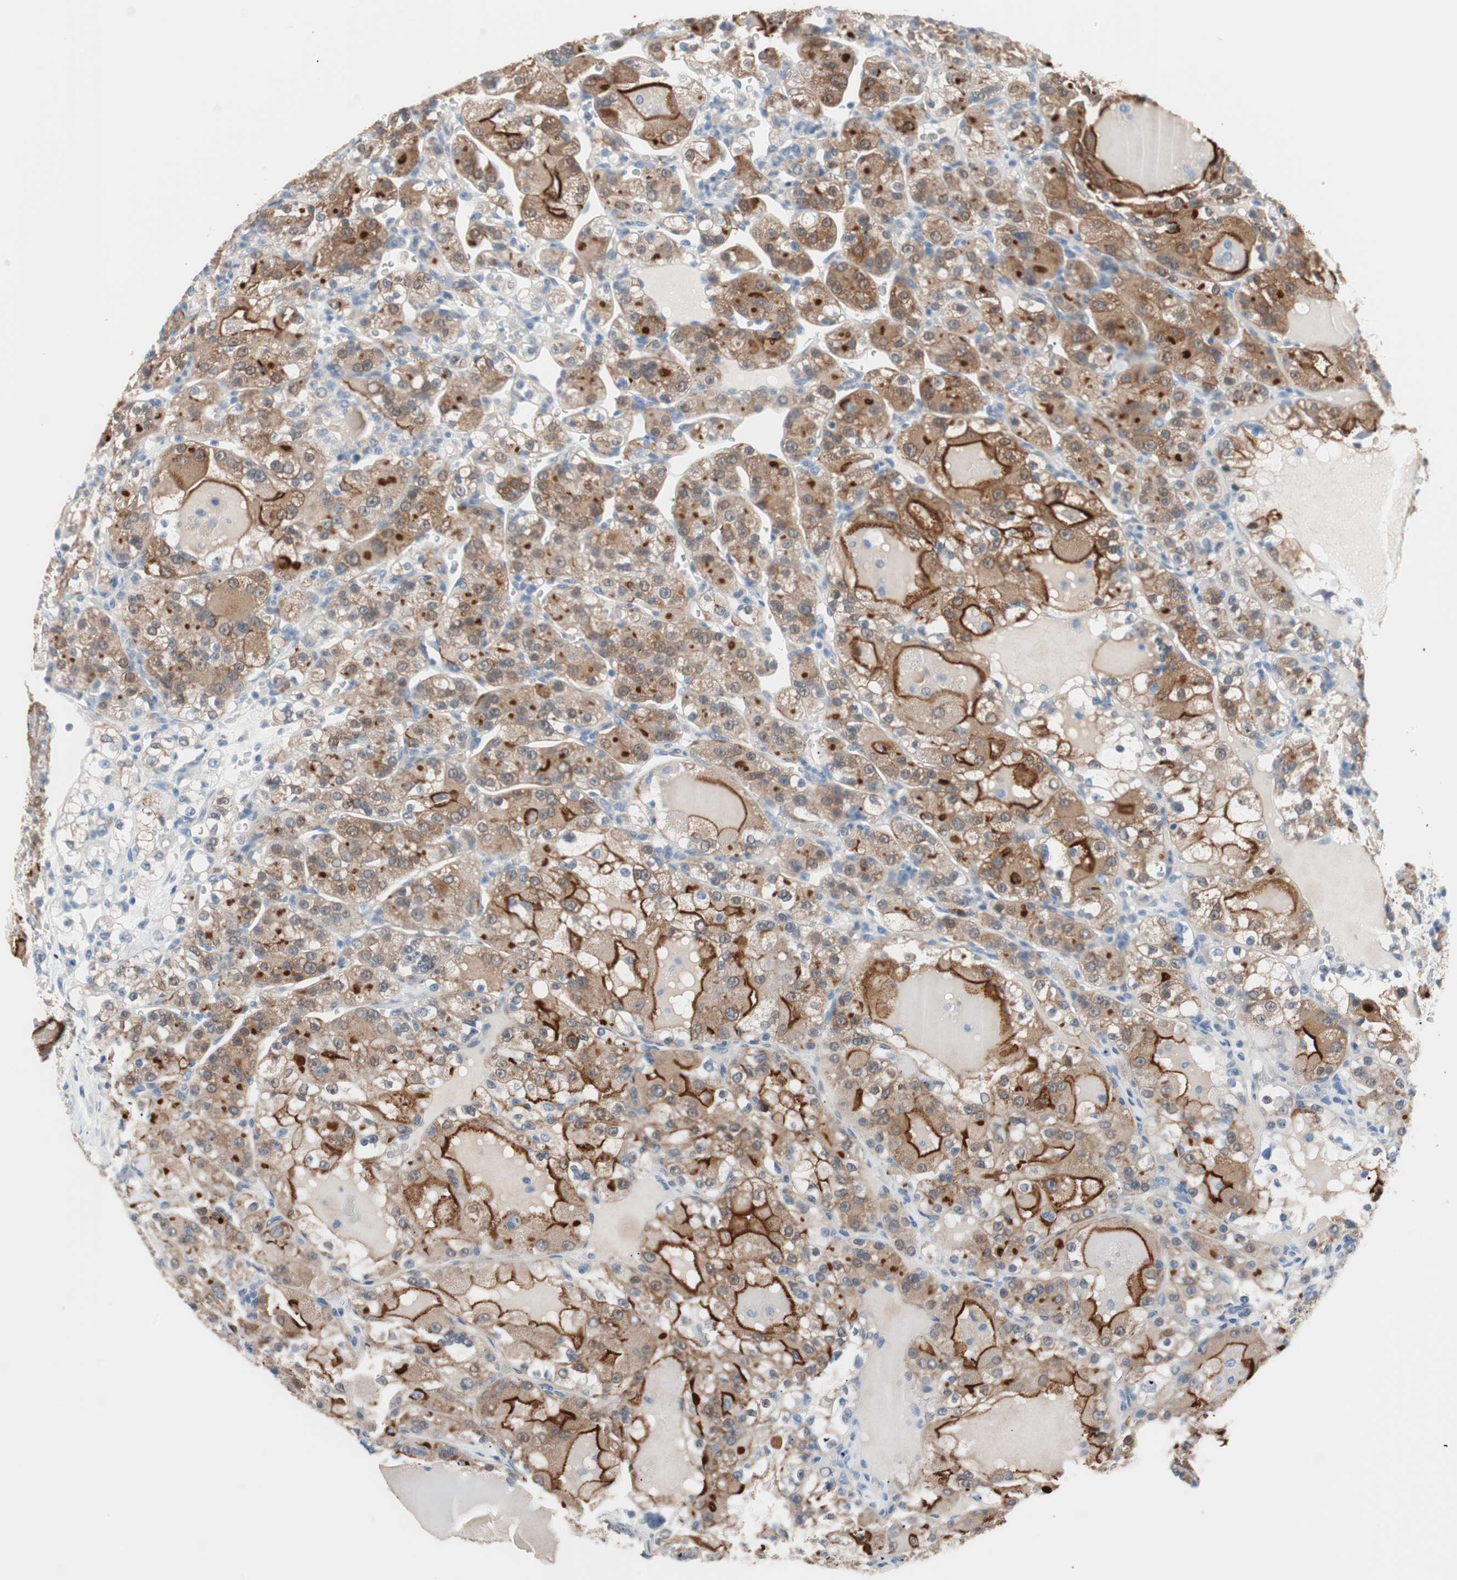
{"staining": {"intensity": "strong", "quantity": ">75%", "location": "cytoplasmic/membranous"}, "tissue": "renal cancer", "cell_type": "Tumor cells", "image_type": "cancer", "snomed": [{"axis": "morphology", "description": "Normal tissue, NOS"}, {"axis": "morphology", "description": "Adenocarcinoma, NOS"}, {"axis": "topography", "description": "Kidney"}], "caption": "Renal cancer stained with a protein marker demonstrates strong staining in tumor cells.", "gene": "VIL1", "patient": {"sex": "male", "age": 61}}